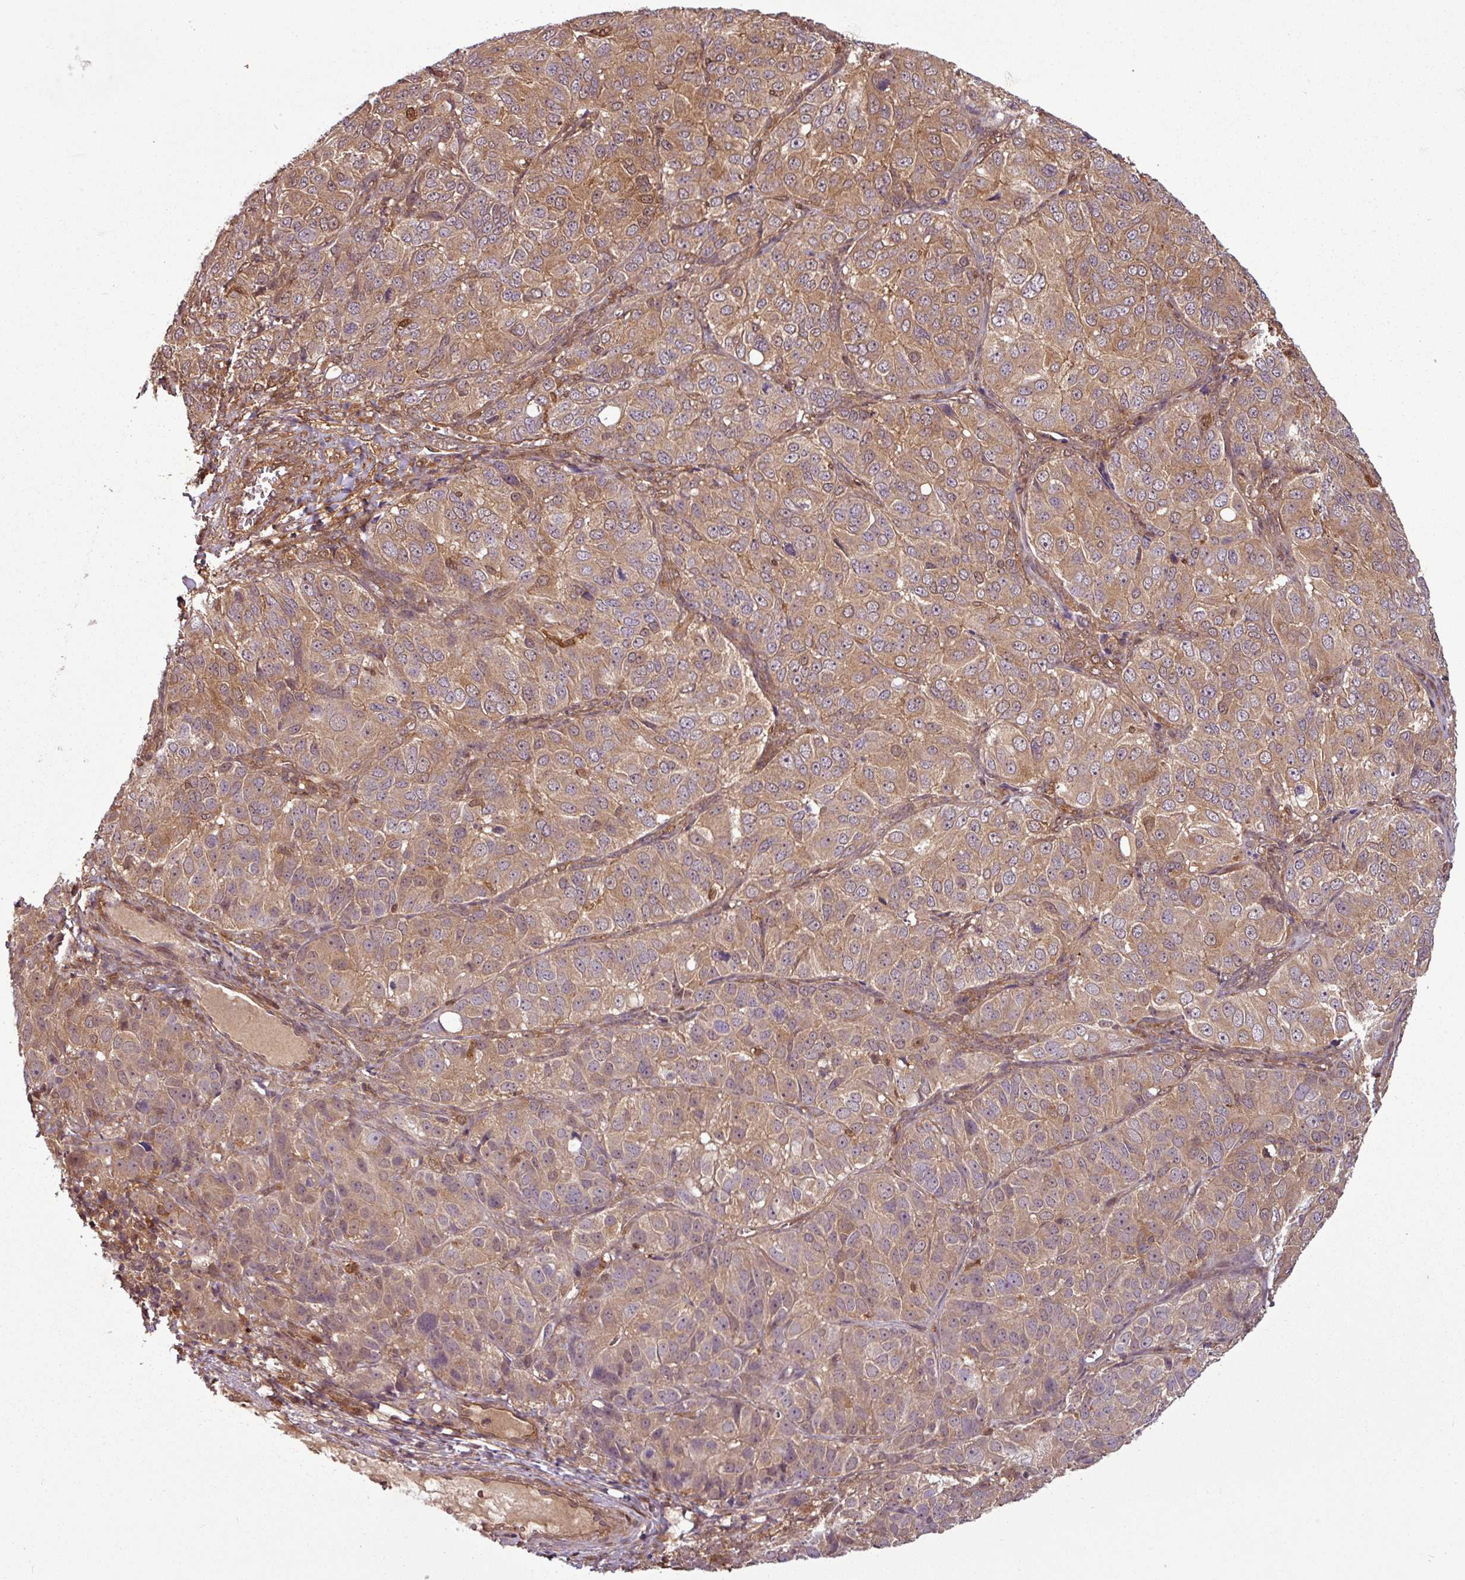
{"staining": {"intensity": "moderate", "quantity": ">75%", "location": "cytoplasmic/membranous"}, "tissue": "ovarian cancer", "cell_type": "Tumor cells", "image_type": "cancer", "snomed": [{"axis": "morphology", "description": "Carcinoma, endometroid"}, {"axis": "topography", "description": "Ovary"}], "caption": "Human endometroid carcinoma (ovarian) stained with a brown dye shows moderate cytoplasmic/membranous positive expression in approximately >75% of tumor cells.", "gene": "SH3BGRL", "patient": {"sex": "female", "age": 51}}